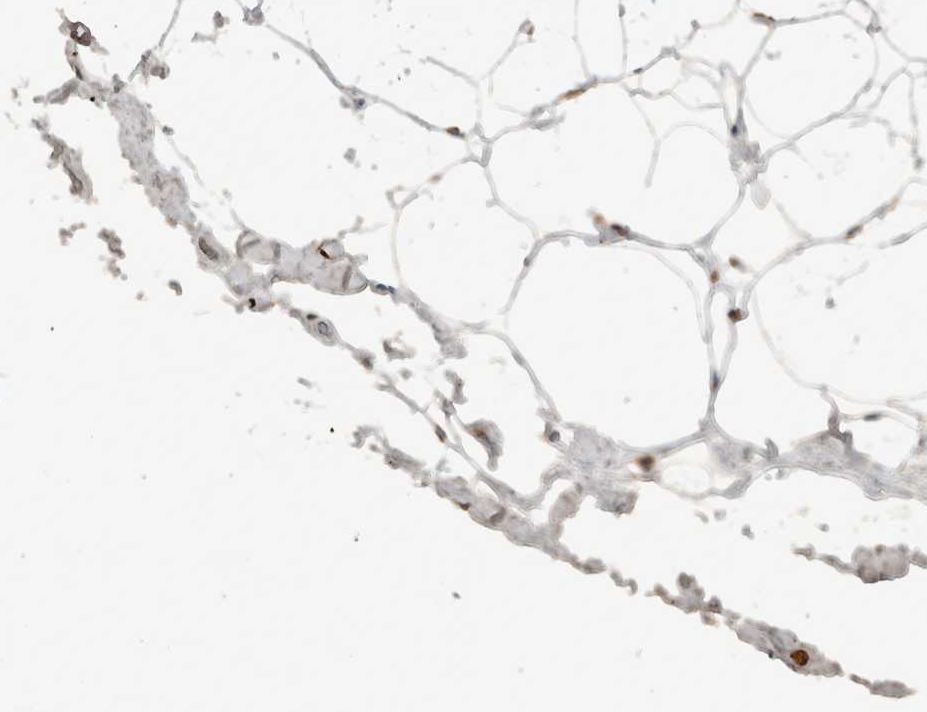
{"staining": {"intensity": "moderate", "quantity": ">75%", "location": "nuclear"}, "tissue": "adipose tissue", "cell_type": "Adipocytes", "image_type": "normal", "snomed": [{"axis": "morphology", "description": "Normal tissue, NOS"}, {"axis": "morphology", "description": "Fibrosis, NOS"}, {"axis": "topography", "description": "Breast"}, {"axis": "topography", "description": "Adipose tissue"}], "caption": "Unremarkable adipose tissue was stained to show a protein in brown. There is medium levels of moderate nuclear expression in about >75% of adipocytes.", "gene": "HAND2", "patient": {"sex": "female", "age": 39}}